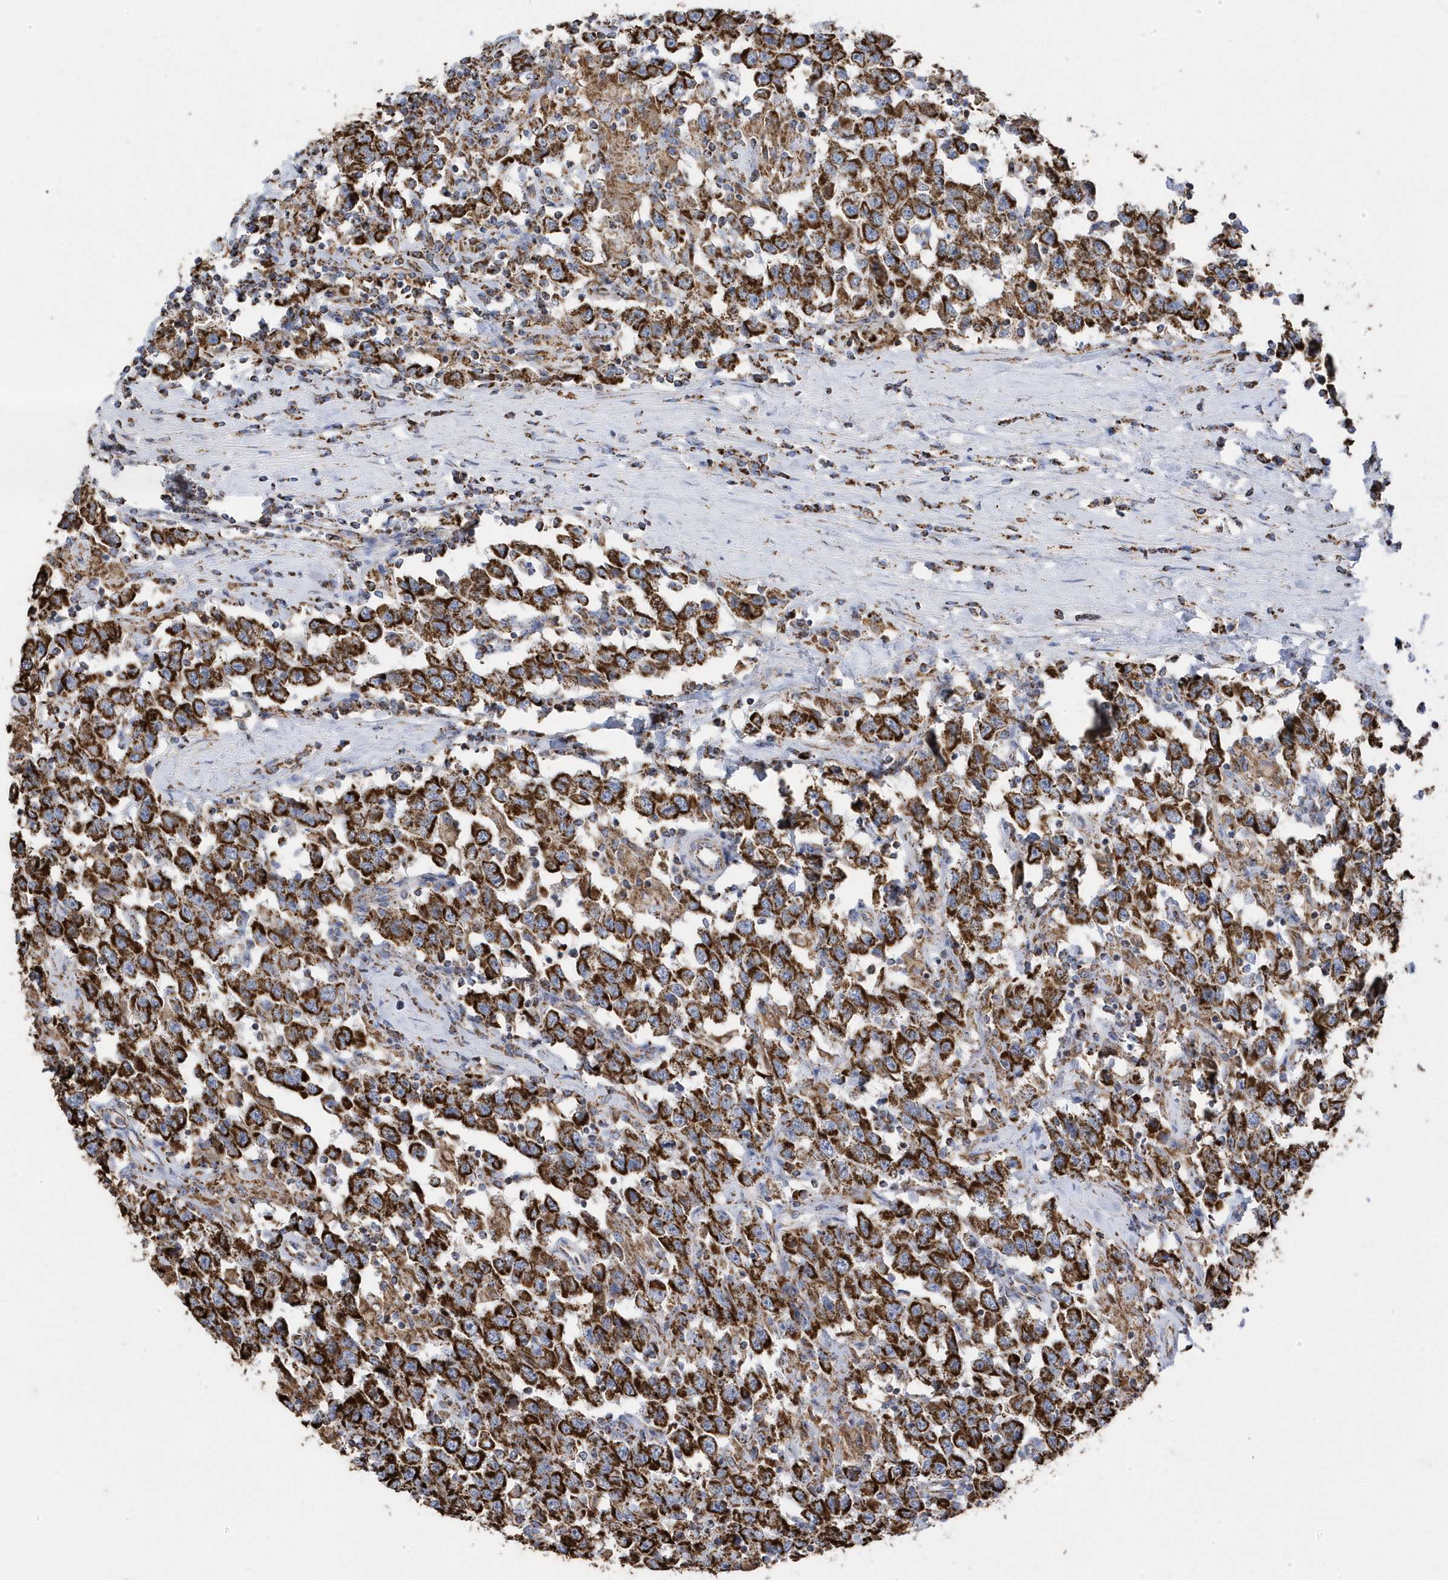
{"staining": {"intensity": "strong", "quantity": ">75%", "location": "cytoplasmic/membranous"}, "tissue": "testis cancer", "cell_type": "Tumor cells", "image_type": "cancer", "snomed": [{"axis": "morphology", "description": "Seminoma, NOS"}, {"axis": "topography", "description": "Testis"}], "caption": "Immunohistochemistry micrograph of human testis cancer (seminoma) stained for a protein (brown), which demonstrates high levels of strong cytoplasmic/membranous staining in approximately >75% of tumor cells.", "gene": "GTPBP8", "patient": {"sex": "male", "age": 41}}